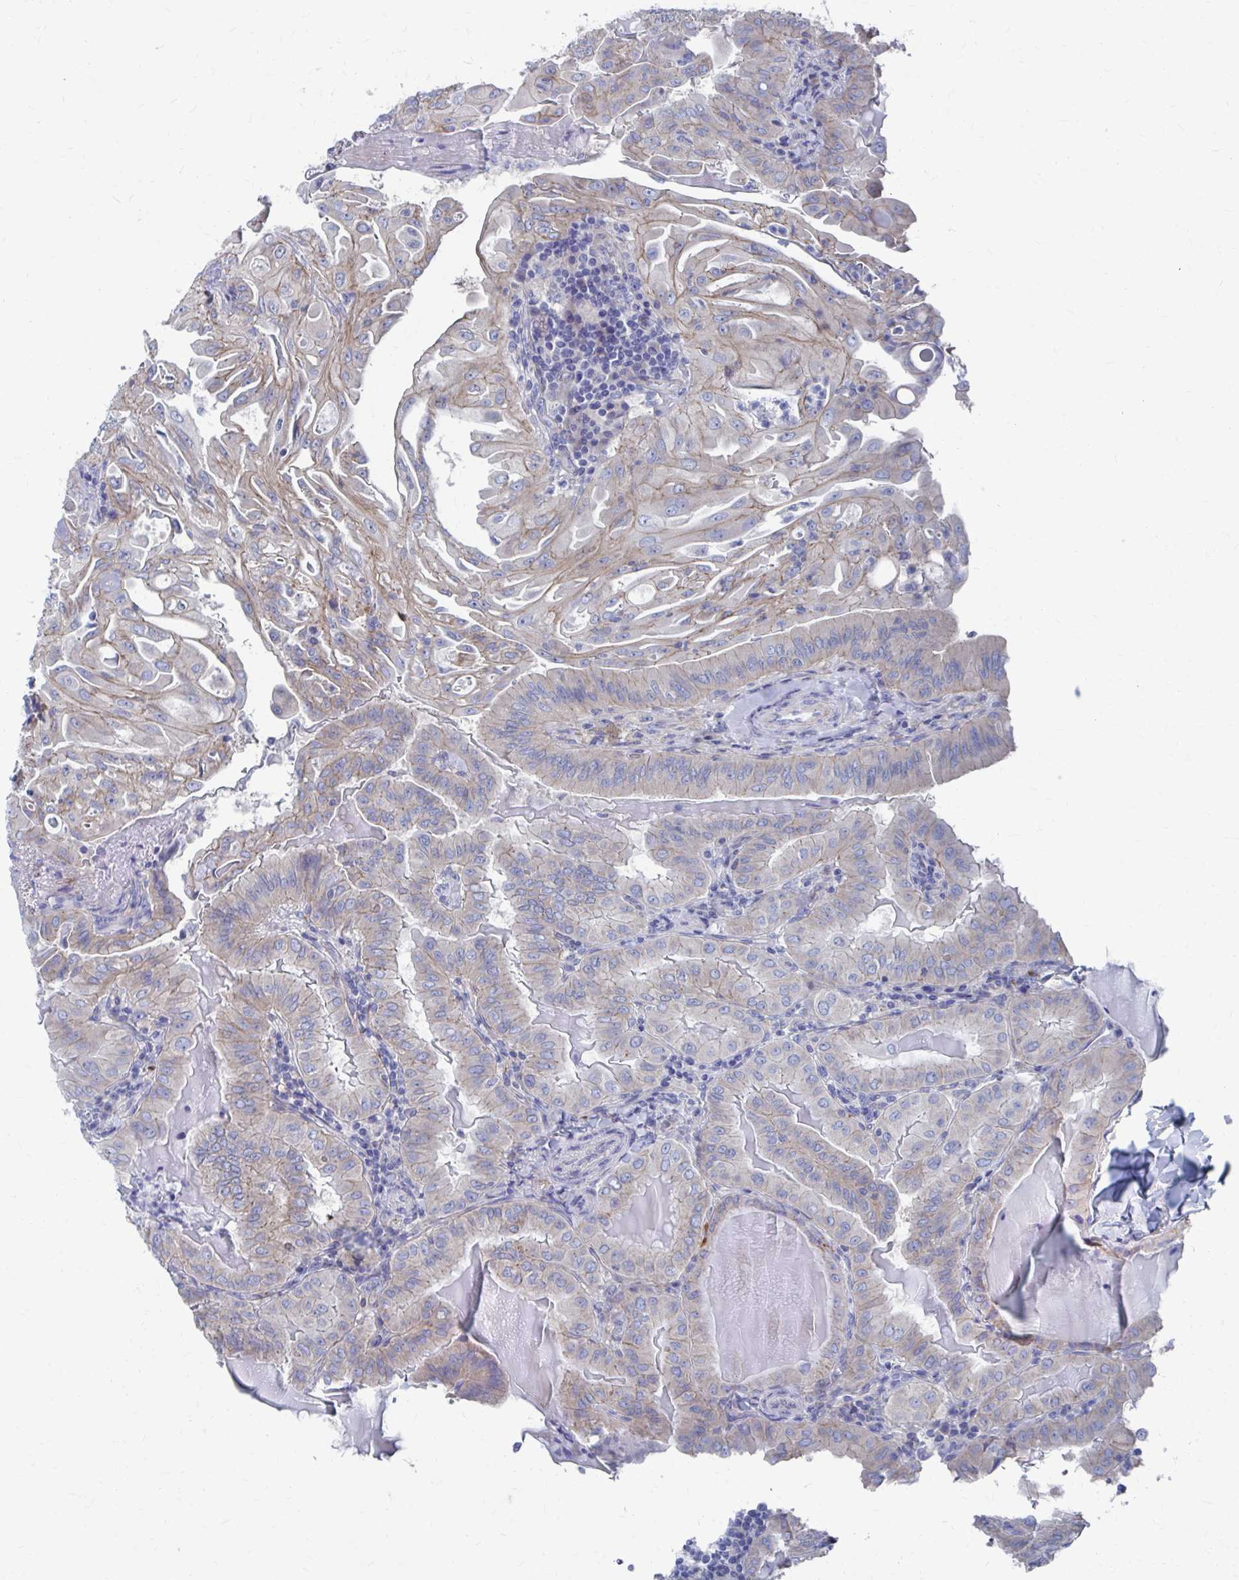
{"staining": {"intensity": "weak", "quantity": "25%-75%", "location": "cytoplasmic/membranous"}, "tissue": "thyroid cancer", "cell_type": "Tumor cells", "image_type": "cancer", "snomed": [{"axis": "morphology", "description": "Papillary adenocarcinoma, NOS"}, {"axis": "topography", "description": "Thyroid gland"}], "caption": "Human thyroid cancer (papillary adenocarcinoma) stained with a protein marker reveals weak staining in tumor cells.", "gene": "PLEKHG7", "patient": {"sex": "female", "age": 68}}